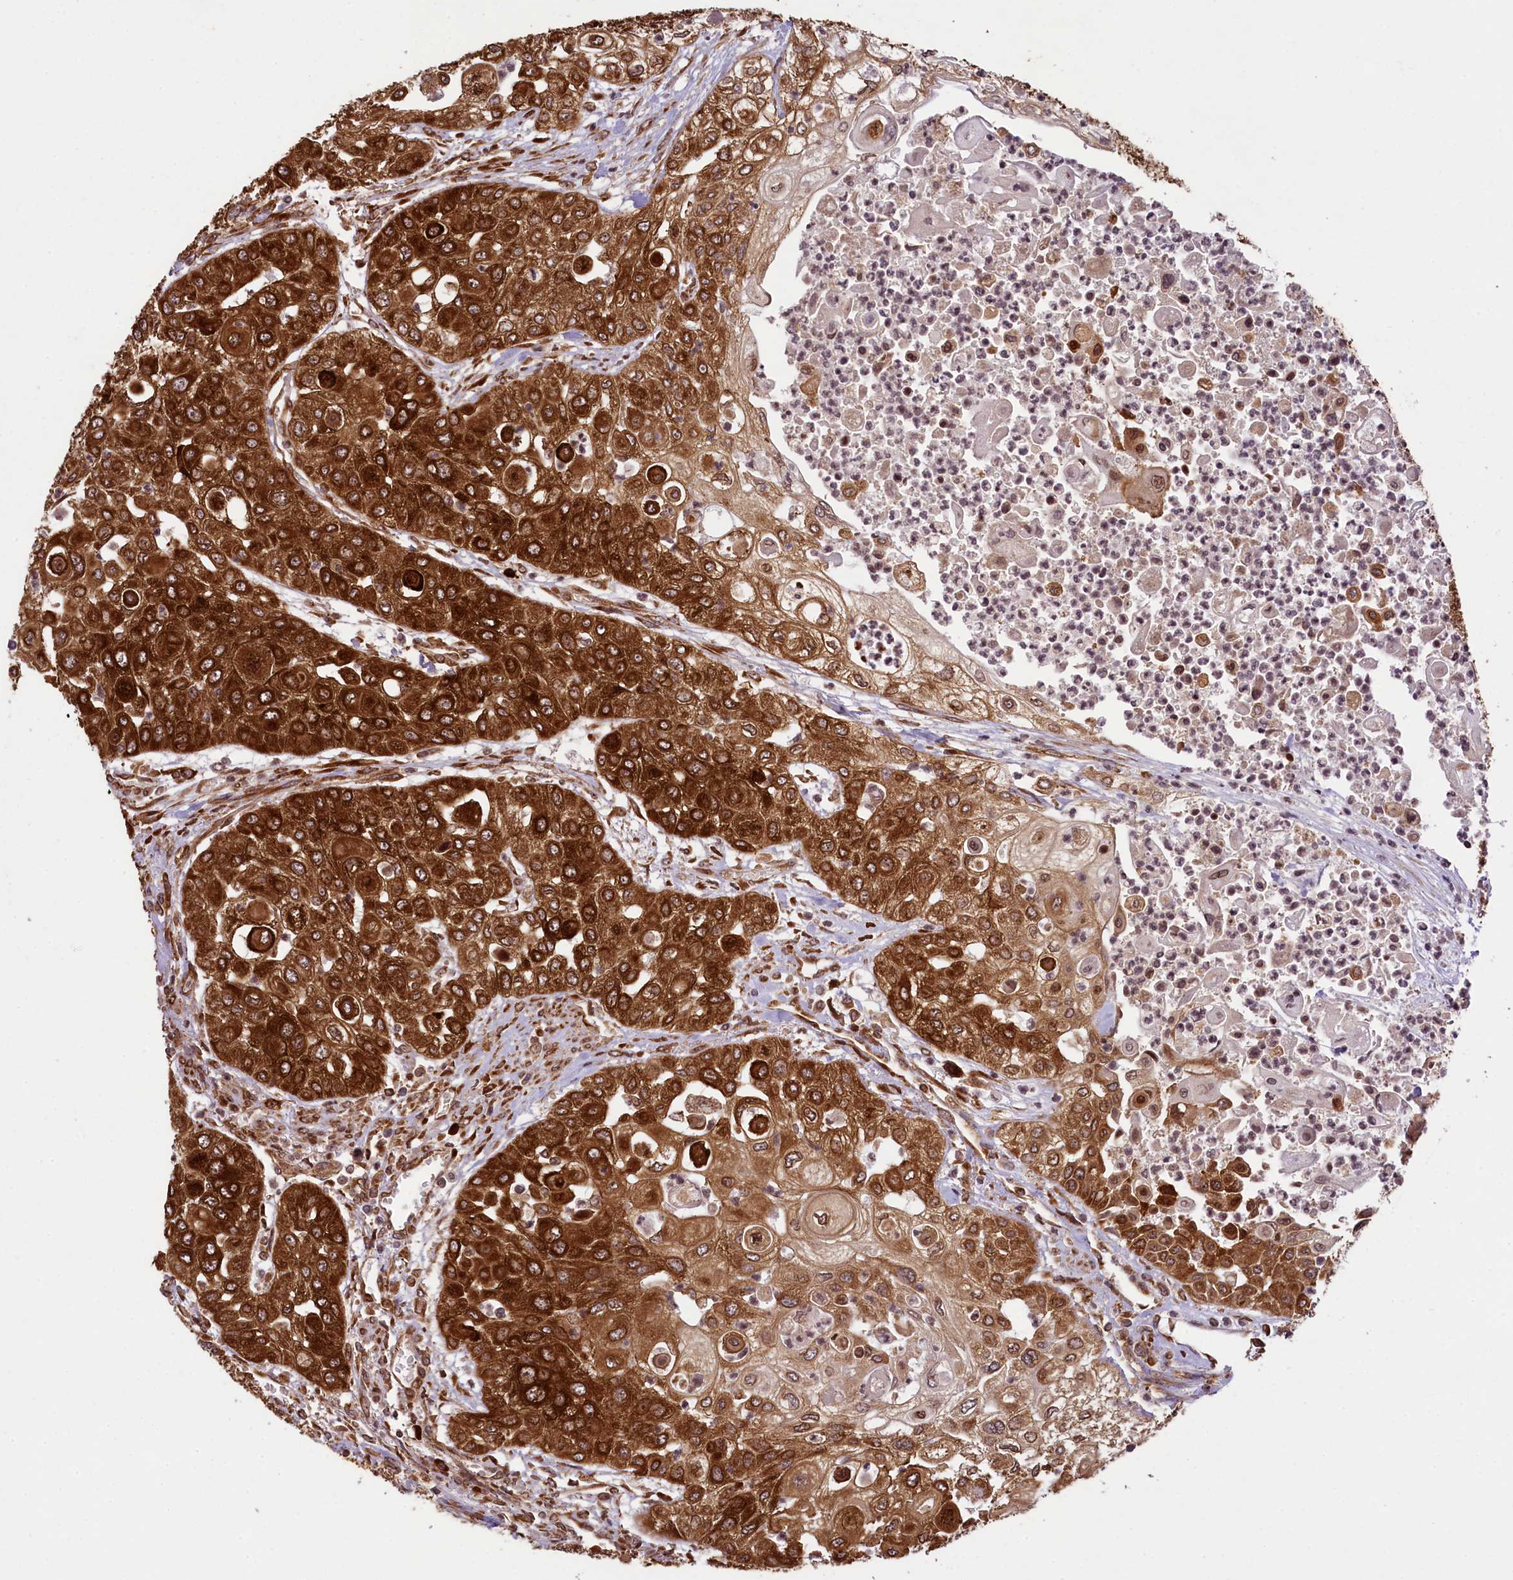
{"staining": {"intensity": "strong", "quantity": ">75%", "location": "cytoplasmic/membranous"}, "tissue": "urothelial cancer", "cell_type": "Tumor cells", "image_type": "cancer", "snomed": [{"axis": "morphology", "description": "Urothelial carcinoma, High grade"}, {"axis": "topography", "description": "Urinary bladder"}], "caption": "Immunohistochemistry (DAB (3,3'-diaminobenzidine)) staining of urothelial cancer reveals strong cytoplasmic/membranous protein staining in about >75% of tumor cells.", "gene": "LARP4", "patient": {"sex": "female", "age": 79}}